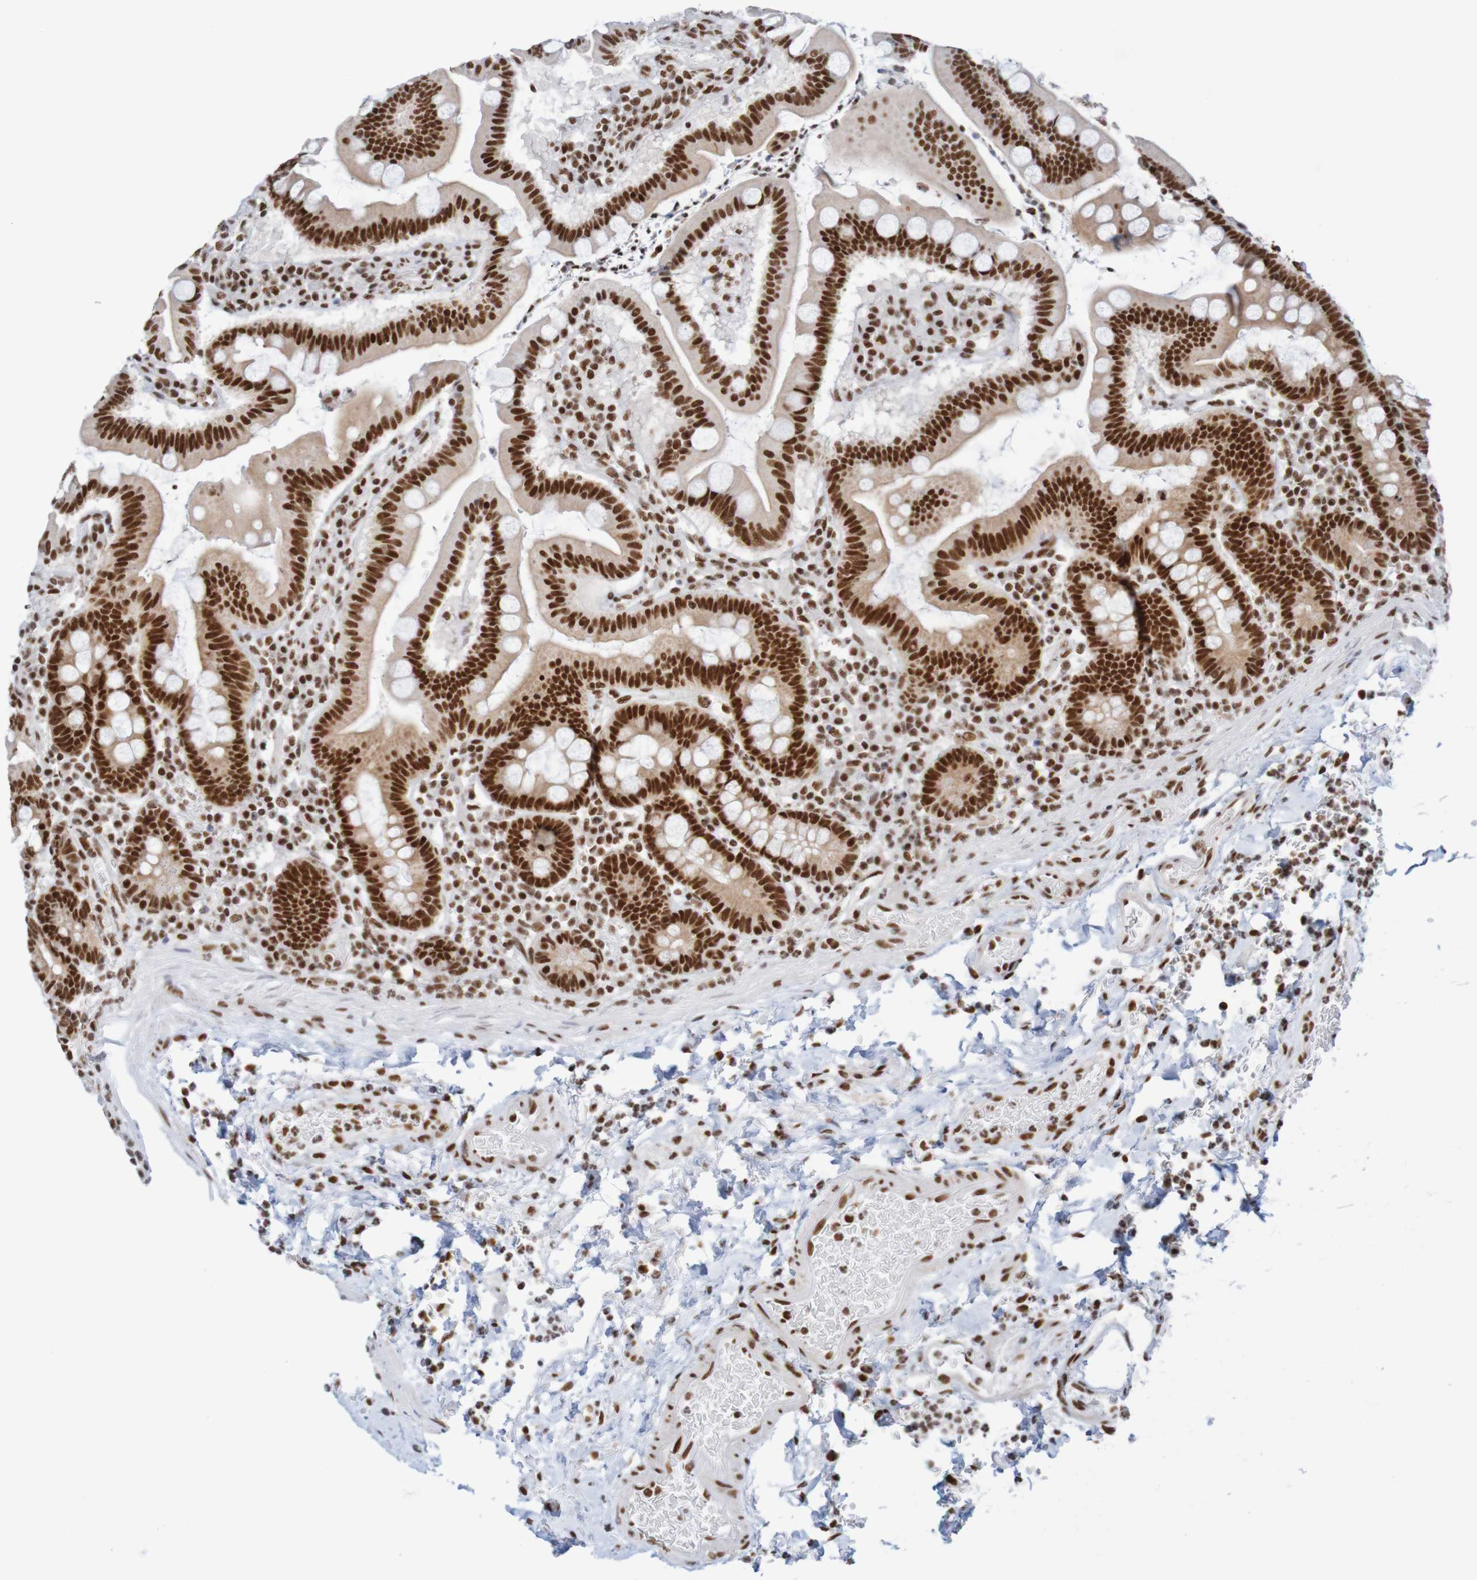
{"staining": {"intensity": "strong", "quantity": ">75%", "location": "nuclear"}, "tissue": "stomach", "cell_type": "Glandular cells", "image_type": "normal", "snomed": [{"axis": "morphology", "description": "Normal tissue, NOS"}, {"axis": "topography", "description": "Stomach, upper"}], "caption": "Strong nuclear positivity is present in approximately >75% of glandular cells in normal stomach. (Brightfield microscopy of DAB IHC at high magnification).", "gene": "THRAP3", "patient": {"sex": "male", "age": 68}}